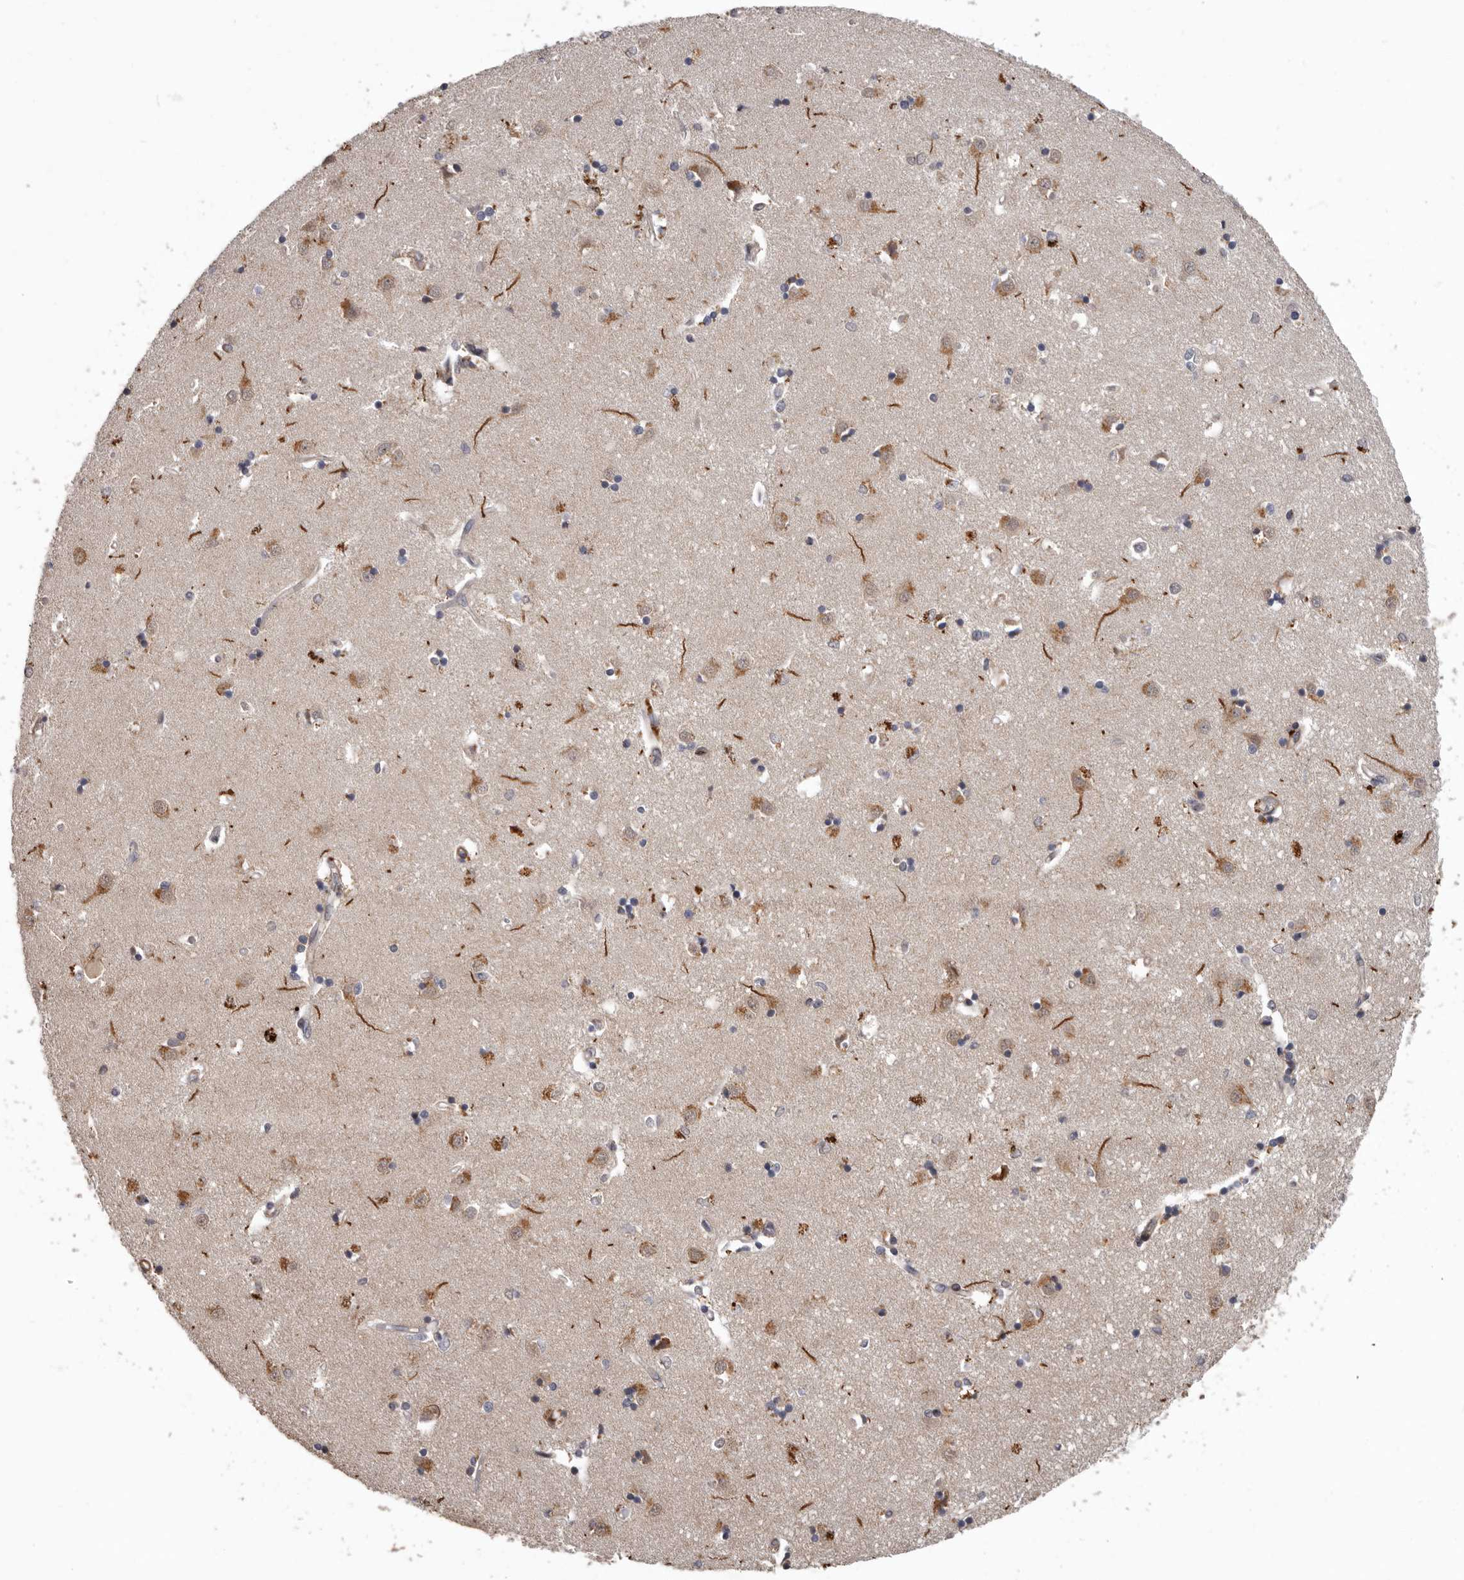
{"staining": {"intensity": "weak", "quantity": "<25%", "location": "cytoplasmic/membranous"}, "tissue": "caudate", "cell_type": "Glial cells", "image_type": "normal", "snomed": [{"axis": "morphology", "description": "Normal tissue, NOS"}, {"axis": "topography", "description": "Lateral ventricle wall"}], "caption": "IHC of normal caudate exhibits no staining in glial cells.", "gene": "FGFR4", "patient": {"sex": "male", "age": 45}}